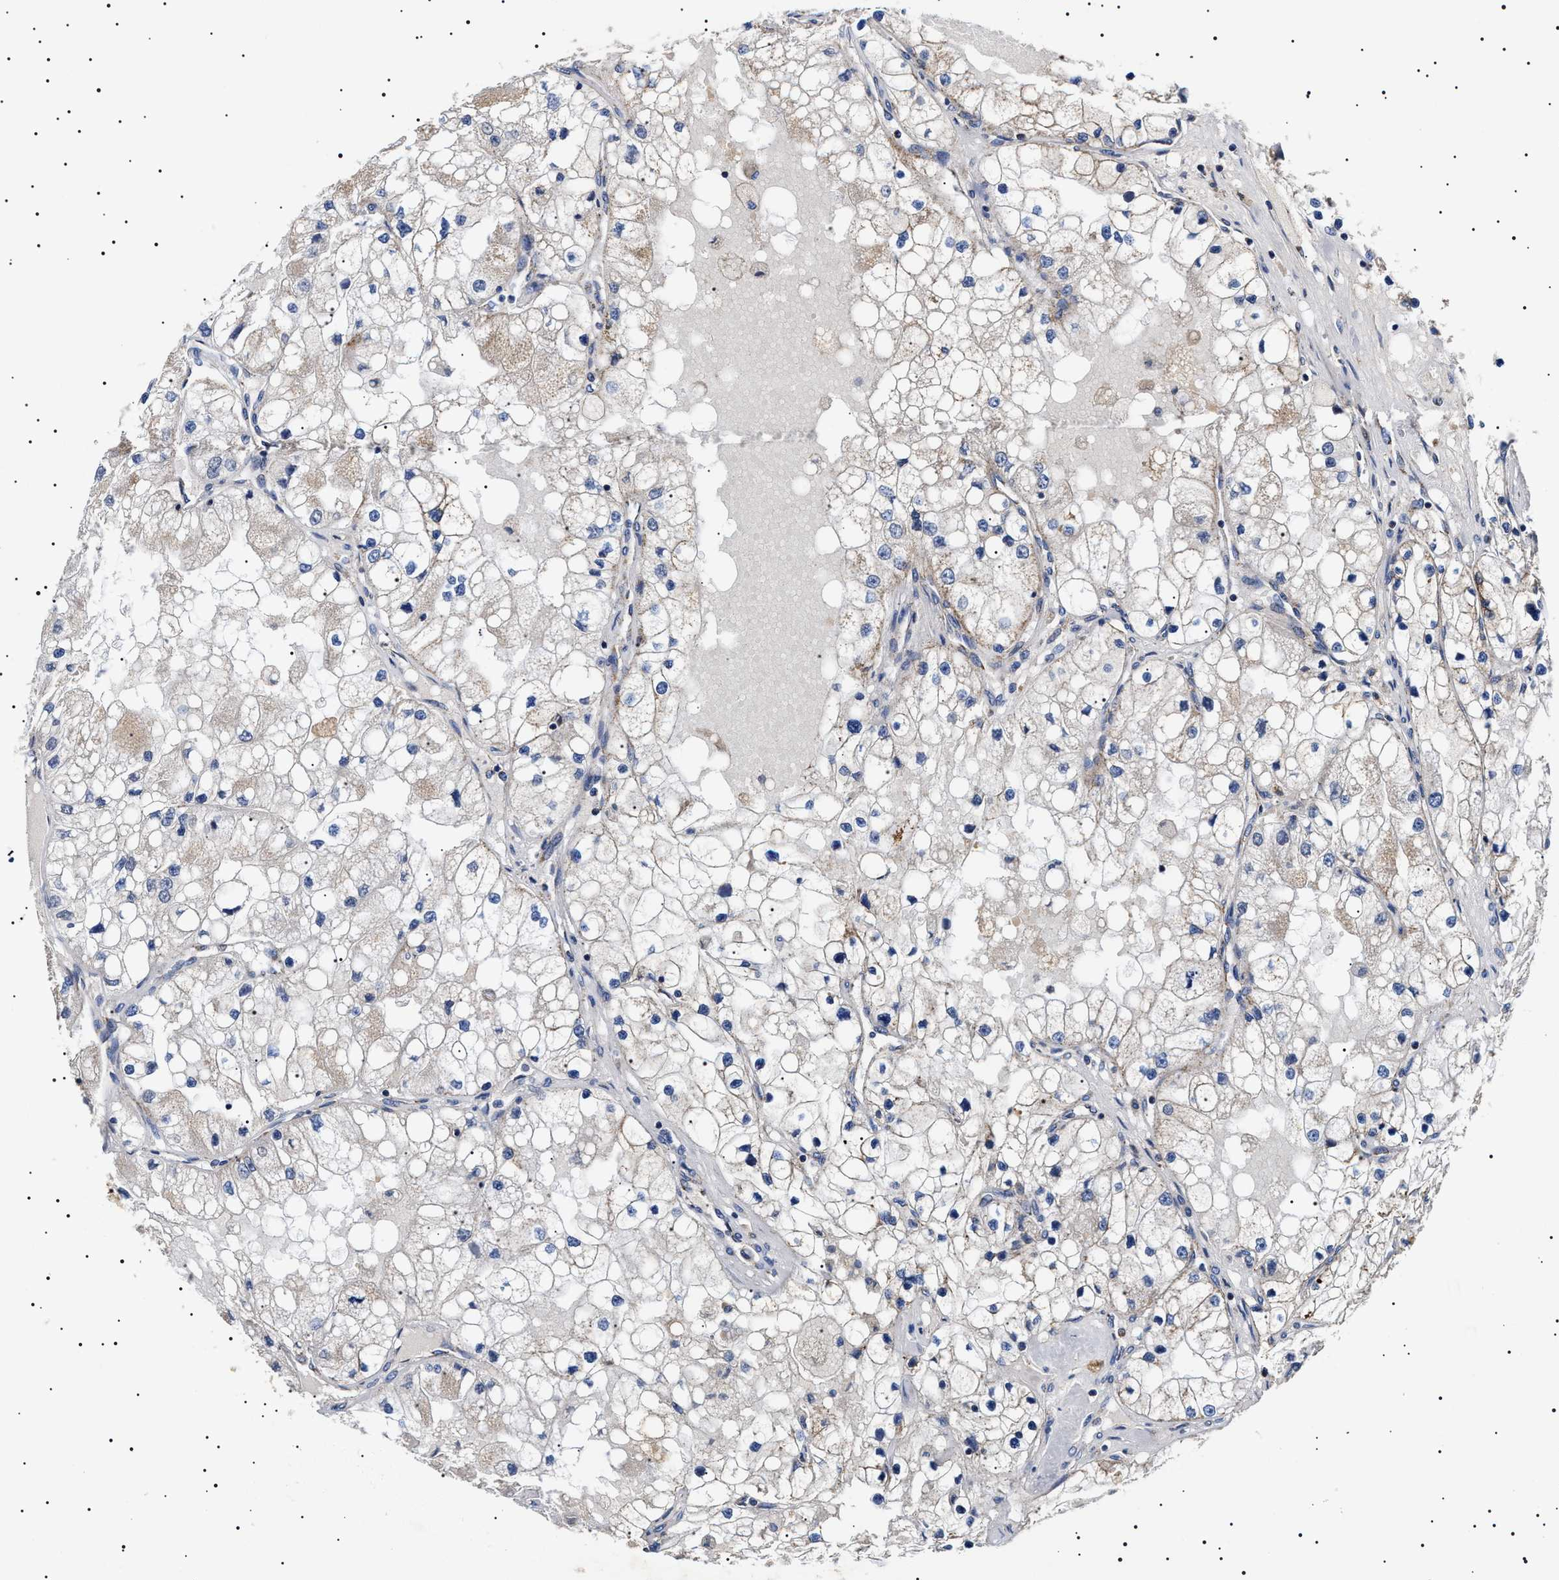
{"staining": {"intensity": "weak", "quantity": "<25%", "location": "cytoplasmic/membranous"}, "tissue": "renal cancer", "cell_type": "Tumor cells", "image_type": "cancer", "snomed": [{"axis": "morphology", "description": "Adenocarcinoma, NOS"}, {"axis": "topography", "description": "Kidney"}], "caption": "DAB (3,3'-diaminobenzidine) immunohistochemical staining of adenocarcinoma (renal) displays no significant positivity in tumor cells.", "gene": "CHRDL2", "patient": {"sex": "male", "age": 68}}